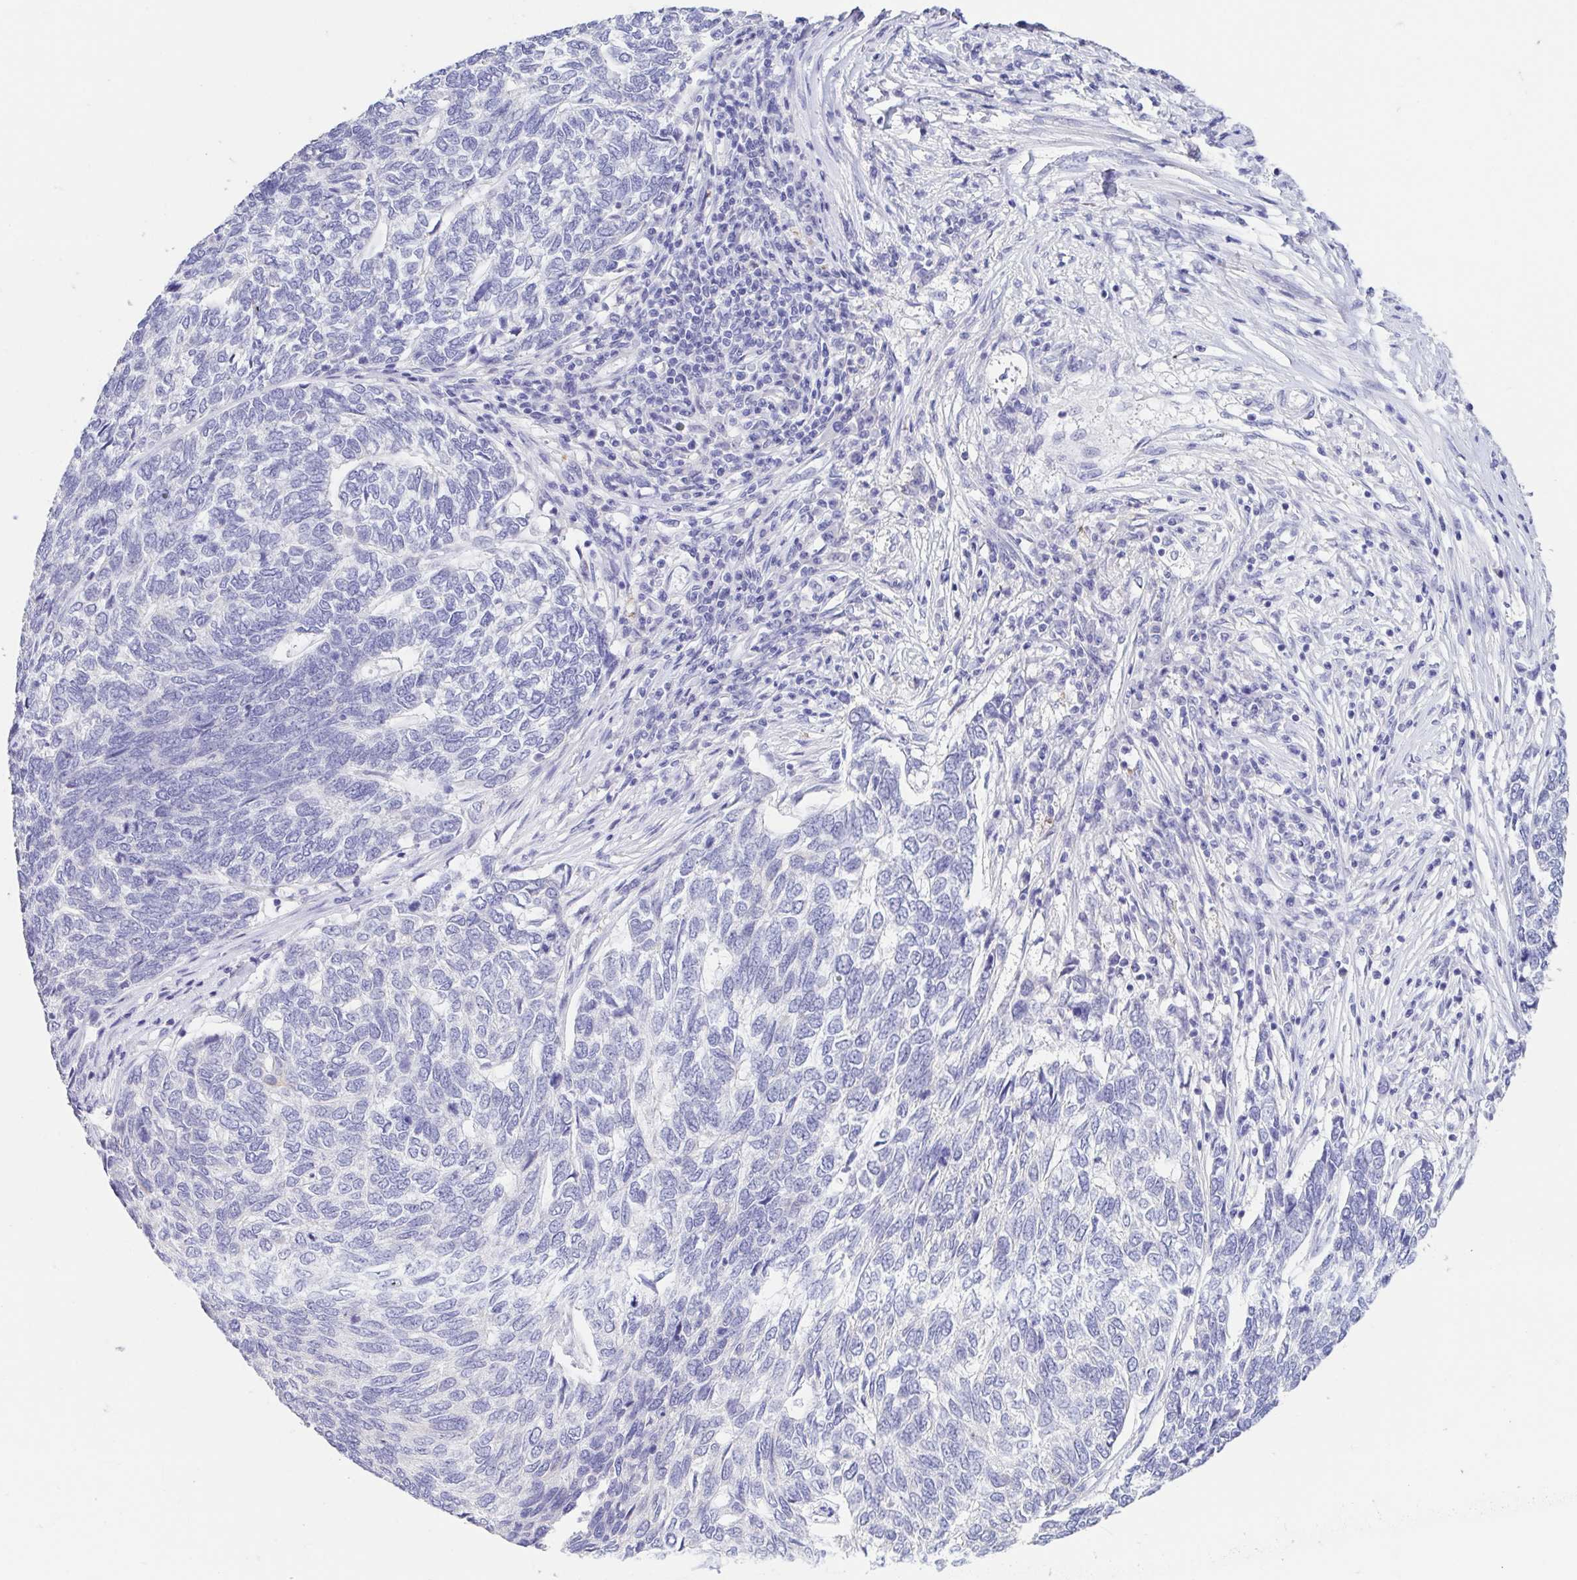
{"staining": {"intensity": "negative", "quantity": "none", "location": "none"}, "tissue": "skin cancer", "cell_type": "Tumor cells", "image_type": "cancer", "snomed": [{"axis": "morphology", "description": "Basal cell carcinoma"}, {"axis": "topography", "description": "Skin"}], "caption": "A histopathology image of human skin cancer (basal cell carcinoma) is negative for staining in tumor cells.", "gene": "FABP3", "patient": {"sex": "female", "age": 65}}